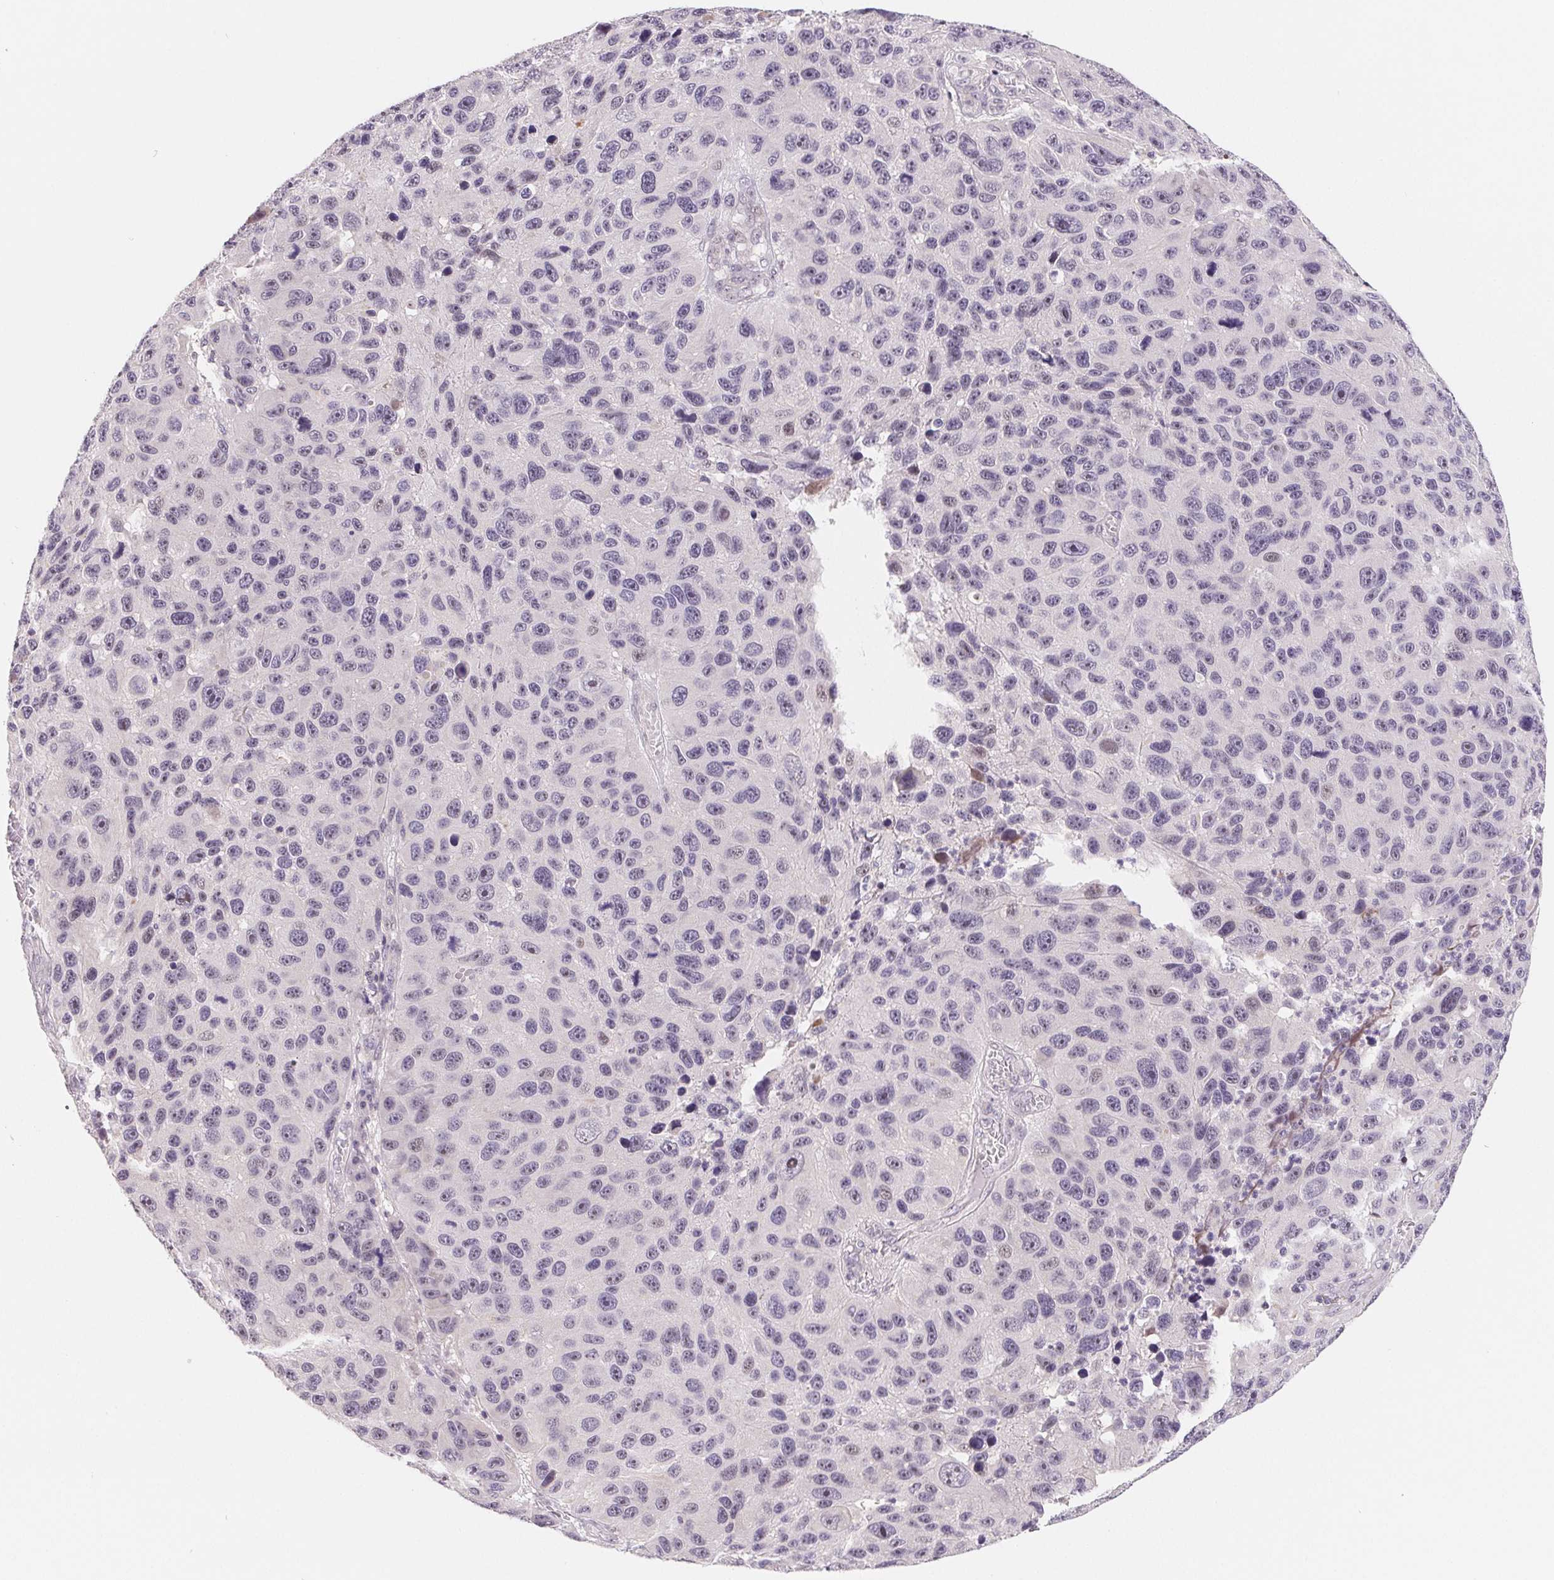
{"staining": {"intensity": "negative", "quantity": "none", "location": "none"}, "tissue": "melanoma", "cell_type": "Tumor cells", "image_type": "cancer", "snomed": [{"axis": "morphology", "description": "Malignant melanoma, NOS"}, {"axis": "topography", "description": "Skin"}], "caption": "Tumor cells show no significant staining in melanoma.", "gene": "LCA5L", "patient": {"sex": "male", "age": 53}}